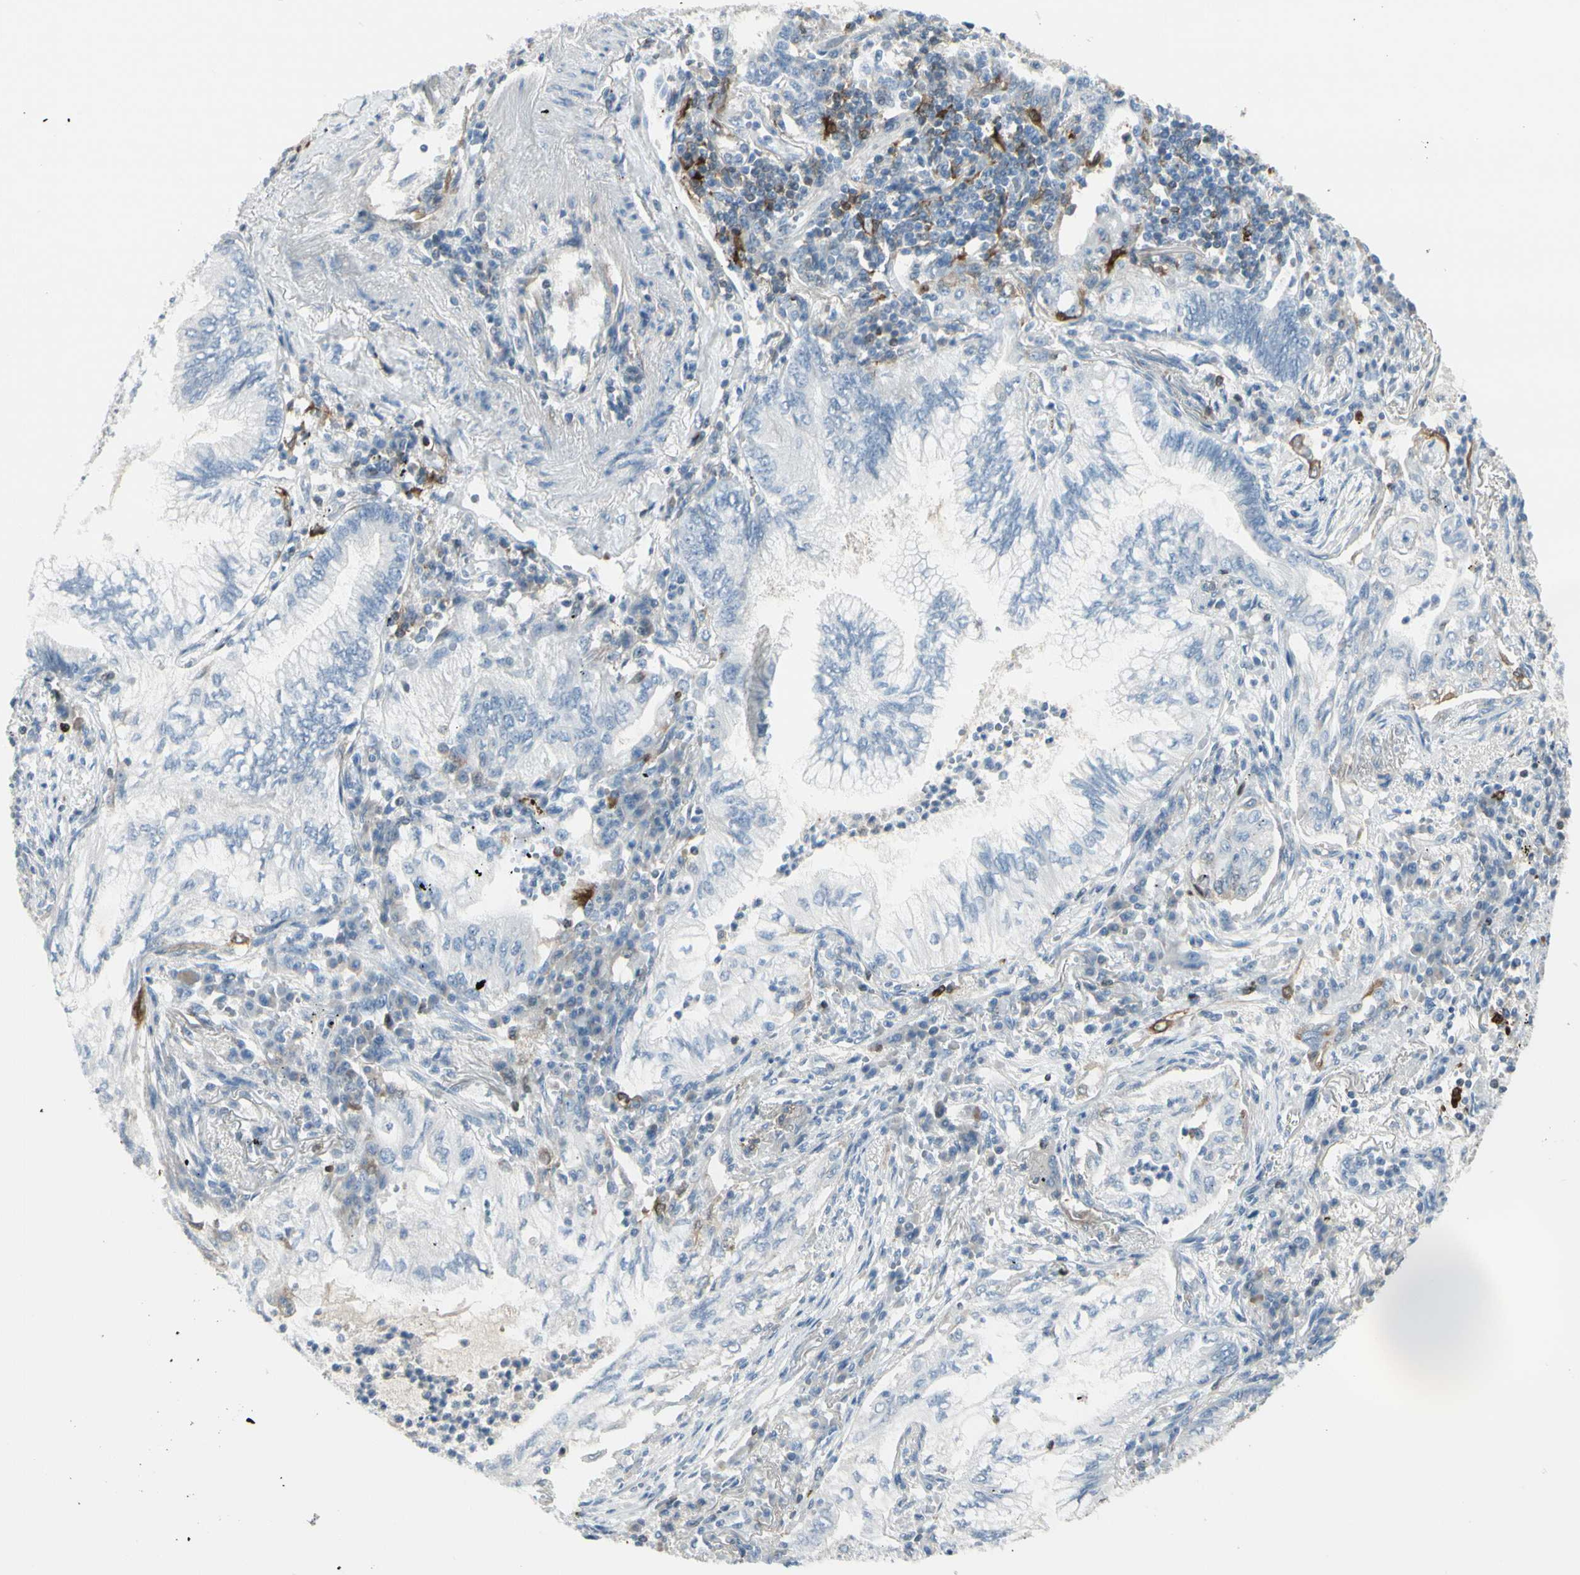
{"staining": {"intensity": "negative", "quantity": "none", "location": "none"}, "tissue": "lung cancer", "cell_type": "Tumor cells", "image_type": "cancer", "snomed": [{"axis": "morphology", "description": "Normal tissue, NOS"}, {"axis": "morphology", "description": "Adenocarcinoma, NOS"}, {"axis": "topography", "description": "Bronchus"}, {"axis": "topography", "description": "Lung"}], "caption": "This image is of lung cancer stained with immunohistochemistry (IHC) to label a protein in brown with the nuclei are counter-stained blue. There is no positivity in tumor cells.", "gene": "TRAF1", "patient": {"sex": "female", "age": 70}}